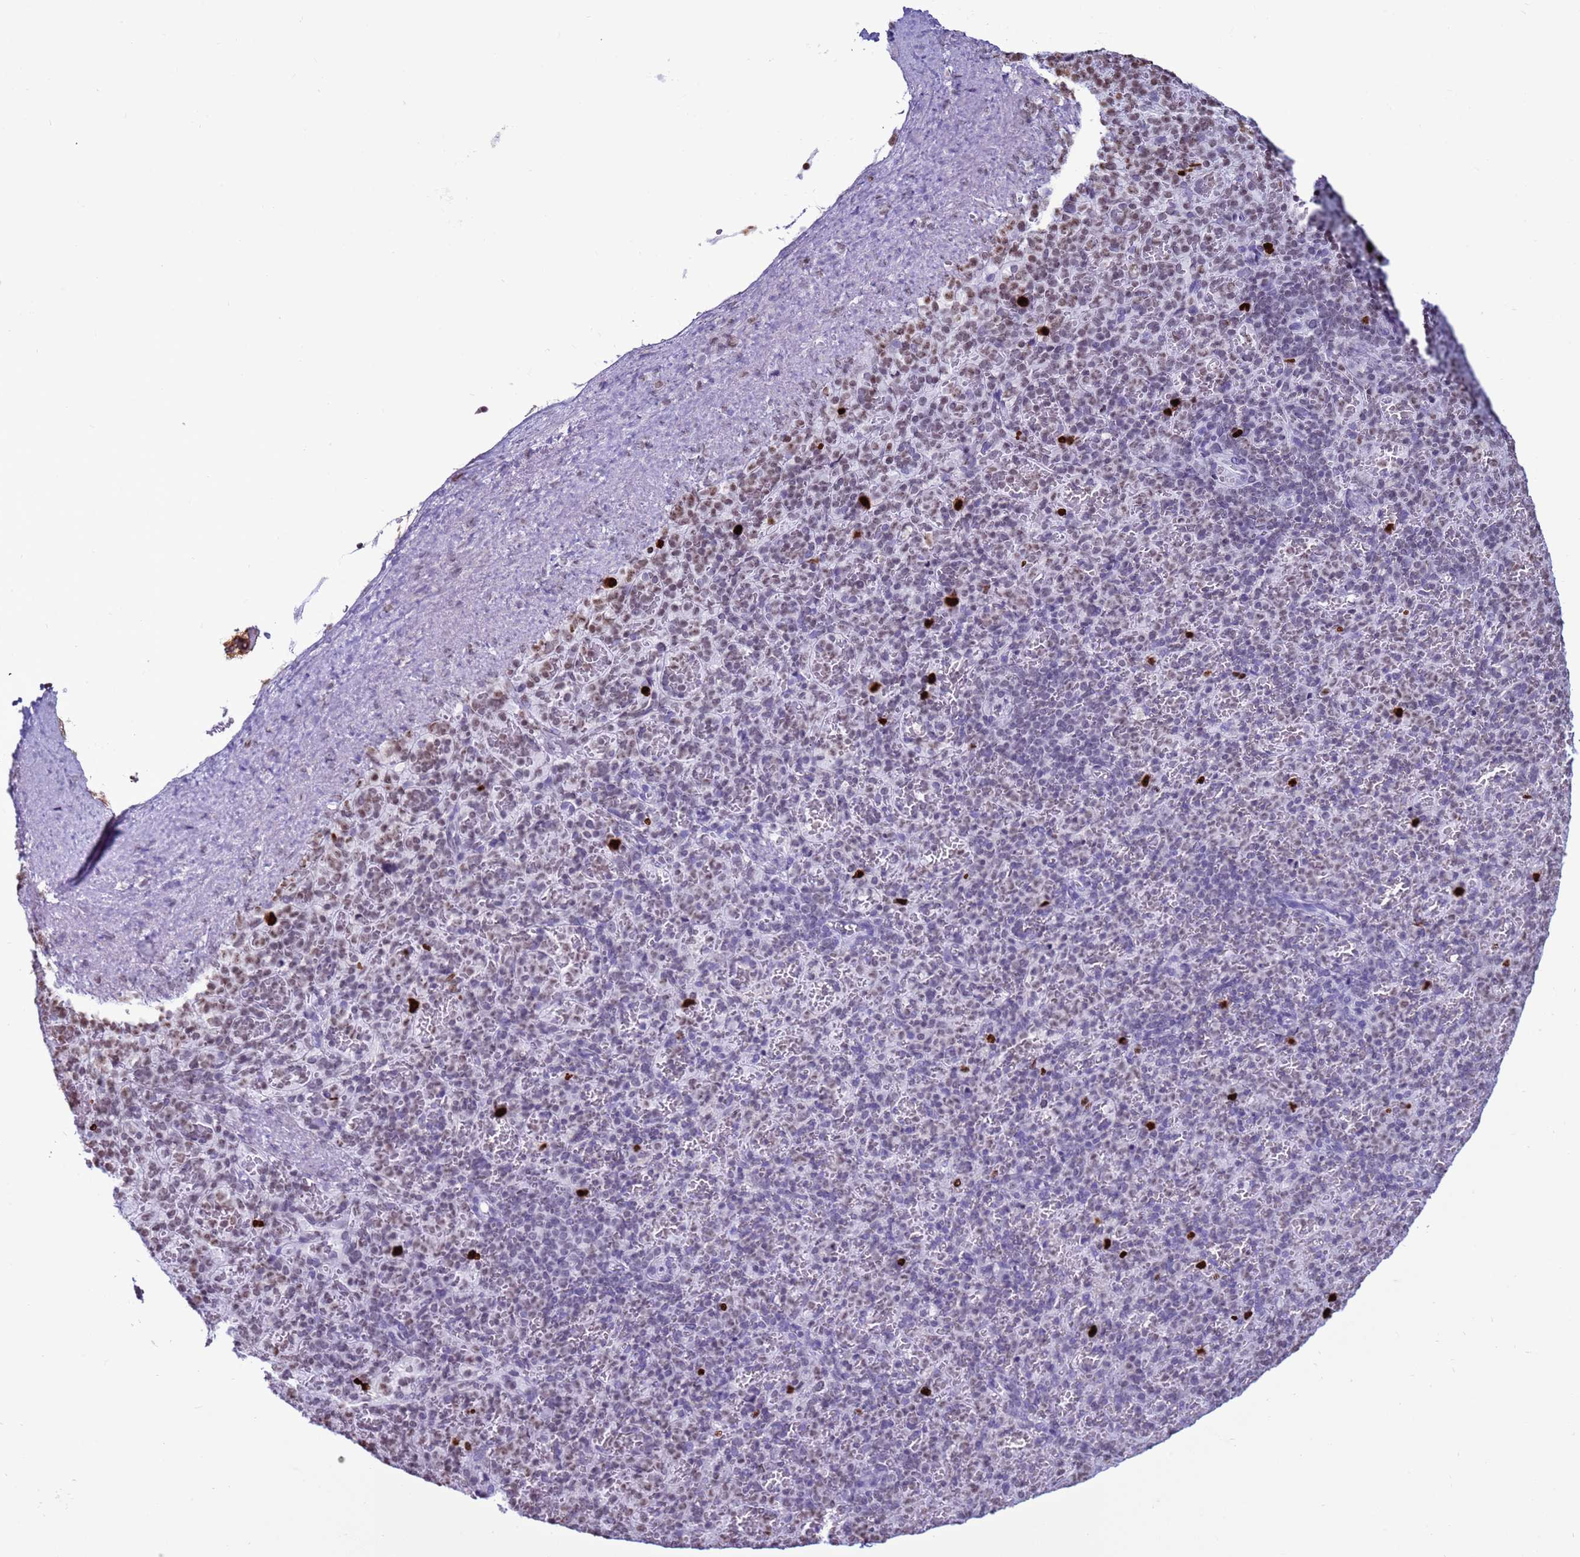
{"staining": {"intensity": "moderate", "quantity": "<25%", "location": "nuclear"}, "tissue": "spleen", "cell_type": "Cells in red pulp", "image_type": "normal", "snomed": [{"axis": "morphology", "description": "Normal tissue, NOS"}, {"axis": "topography", "description": "Spleen"}], "caption": "A high-resolution histopathology image shows immunohistochemistry staining of benign spleen, which shows moderate nuclear positivity in approximately <25% of cells in red pulp. (DAB (3,3'-diaminobenzidine) IHC with brightfield microscopy, high magnification).", "gene": "H4C11", "patient": {"sex": "female", "age": 74}}